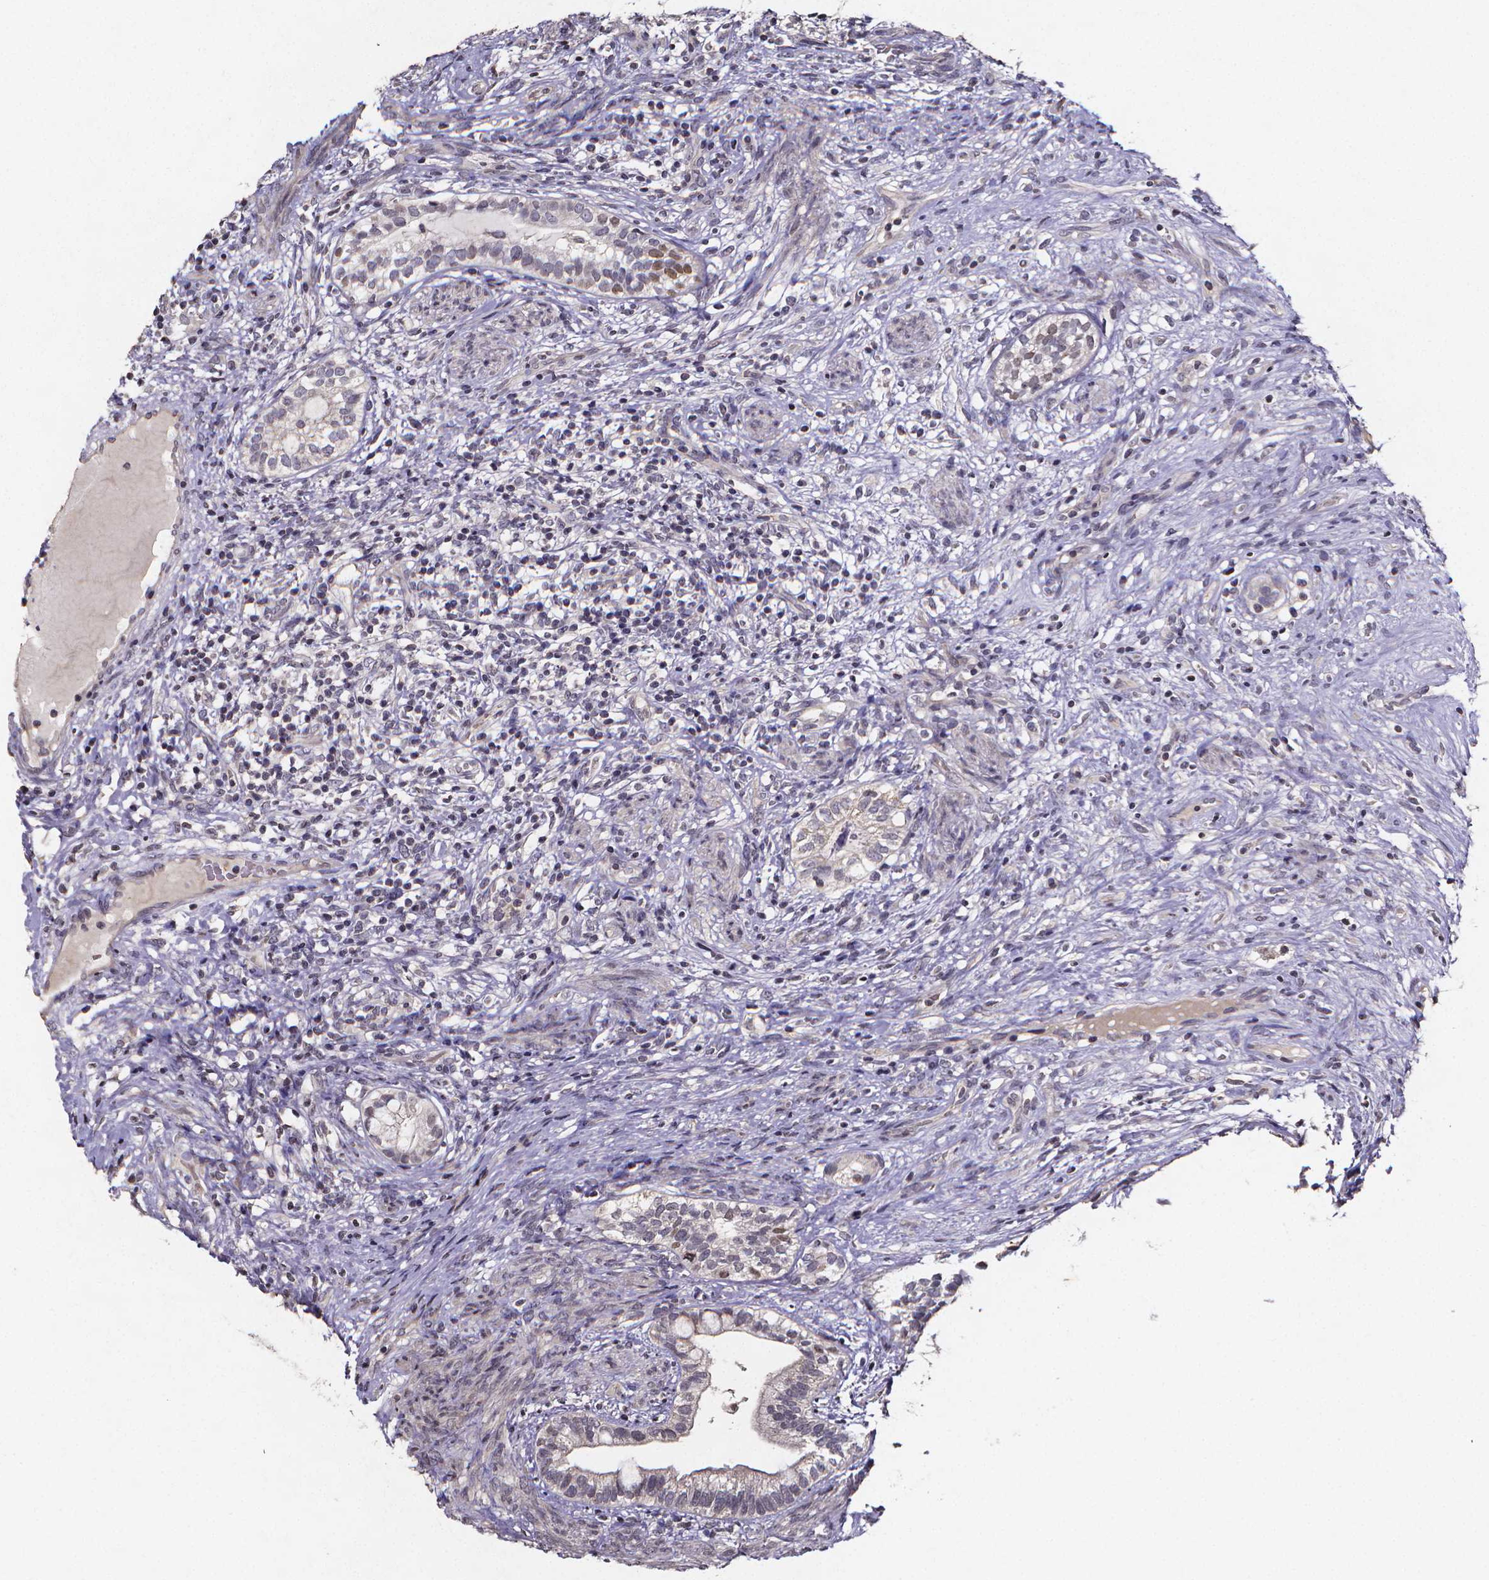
{"staining": {"intensity": "negative", "quantity": "none", "location": "none"}, "tissue": "testis cancer", "cell_type": "Tumor cells", "image_type": "cancer", "snomed": [{"axis": "morphology", "description": "Seminoma, NOS"}, {"axis": "morphology", "description": "Carcinoma, Embryonal, NOS"}, {"axis": "topography", "description": "Testis"}], "caption": "The immunohistochemistry (IHC) micrograph has no significant positivity in tumor cells of seminoma (testis) tissue.", "gene": "TP73", "patient": {"sex": "male", "age": 41}}